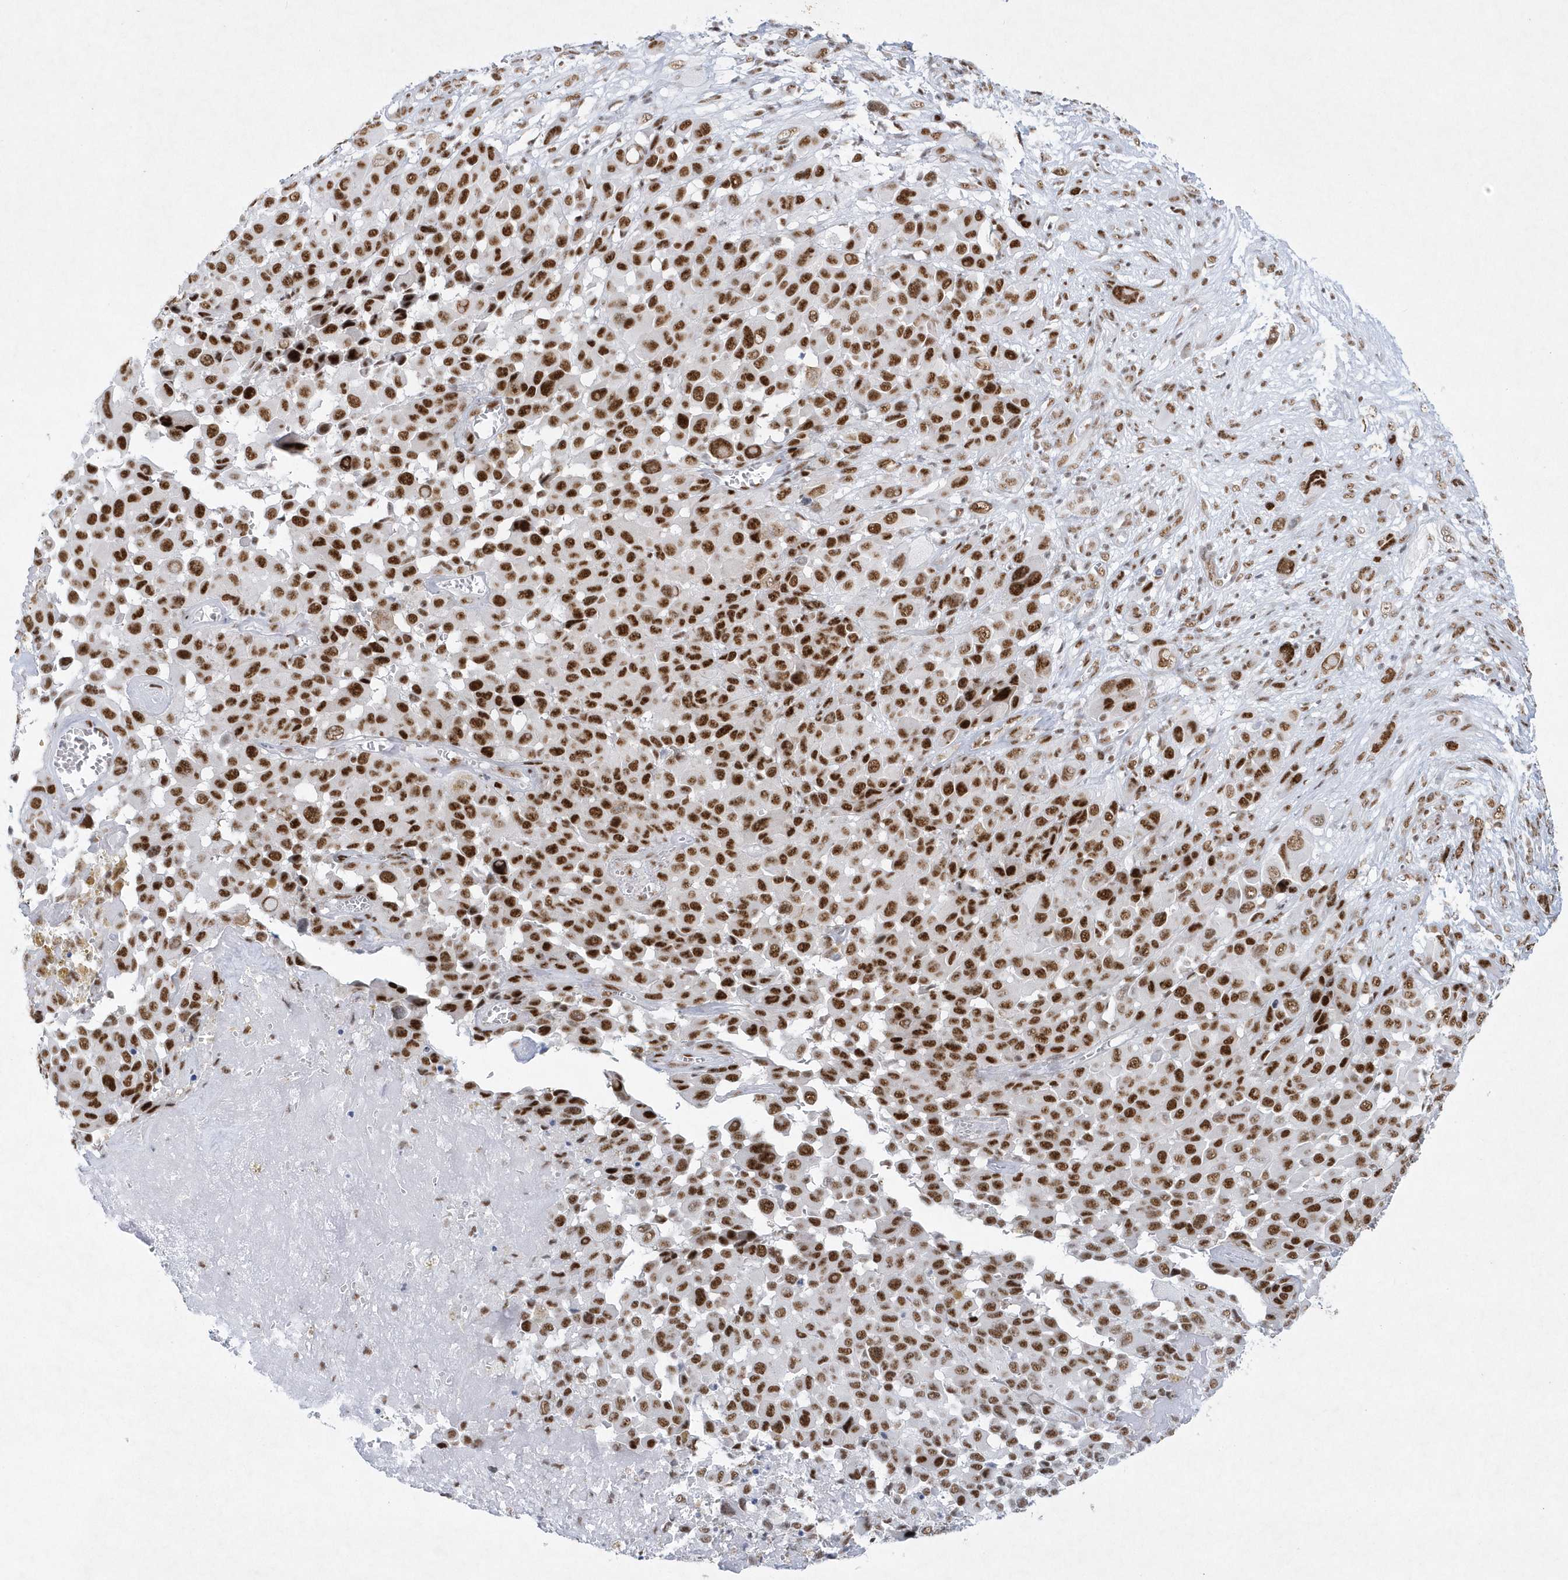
{"staining": {"intensity": "strong", "quantity": ">75%", "location": "nuclear"}, "tissue": "melanoma", "cell_type": "Tumor cells", "image_type": "cancer", "snomed": [{"axis": "morphology", "description": "Malignant melanoma, NOS"}, {"axis": "topography", "description": "Skin of trunk"}], "caption": "Immunohistochemistry (IHC) image of neoplastic tissue: human melanoma stained using IHC reveals high levels of strong protein expression localized specifically in the nuclear of tumor cells, appearing as a nuclear brown color.", "gene": "DCLRE1A", "patient": {"sex": "male", "age": 71}}